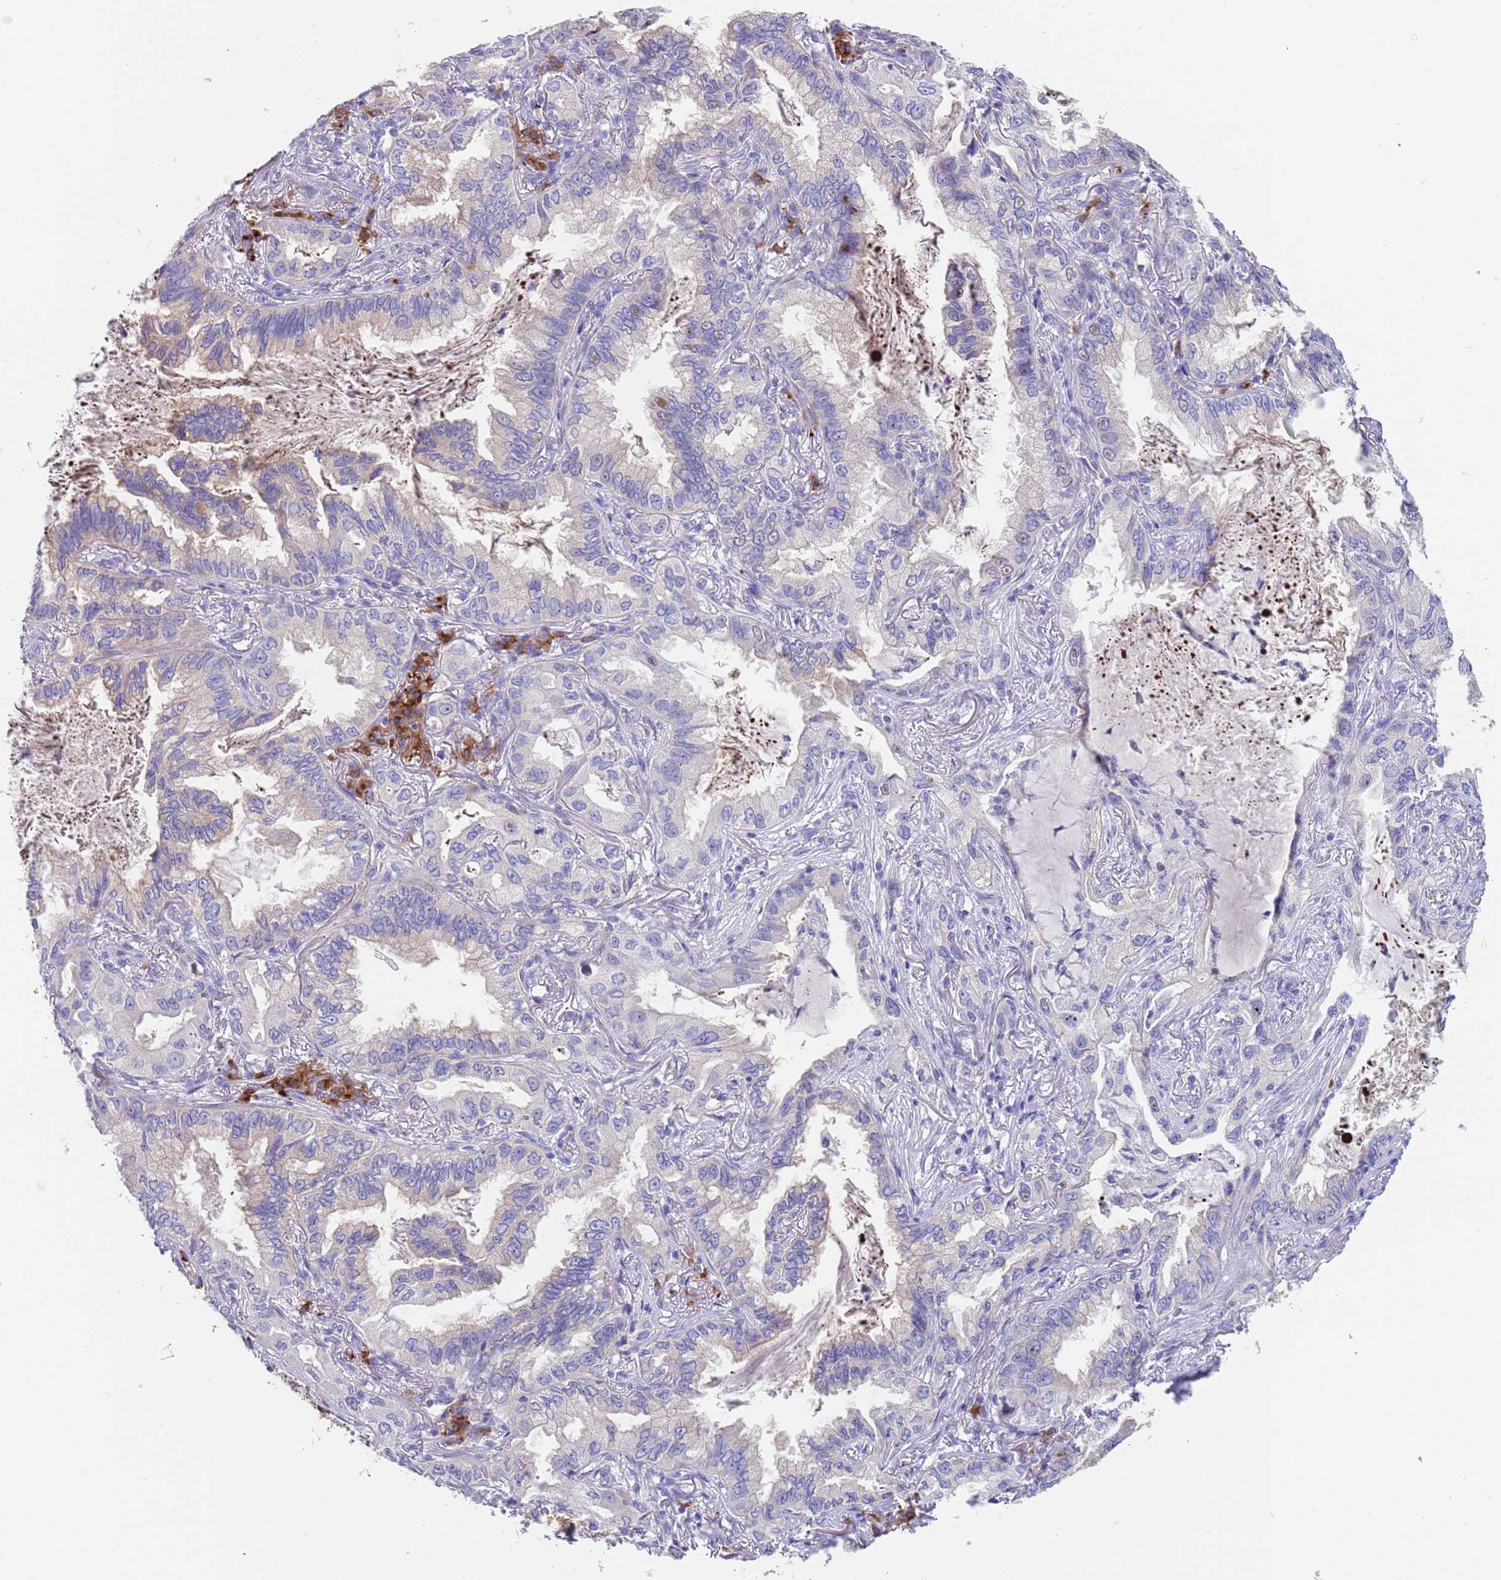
{"staining": {"intensity": "negative", "quantity": "none", "location": "none"}, "tissue": "lung cancer", "cell_type": "Tumor cells", "image_type": "cancer", "snomed": [{"axis": "morphology", "description": "Adenocarcinoma, NOS"}, {"axis": "topography", "description": "Lung"}], "caption": "DAB (3,3'-diaminobenzidine) immunohistochemical staining of lung adenocarcinoma exhibits no significant staining in tumor cells.", "gene": "TYW1", "patient": {"sex": "female", "age": 69}}